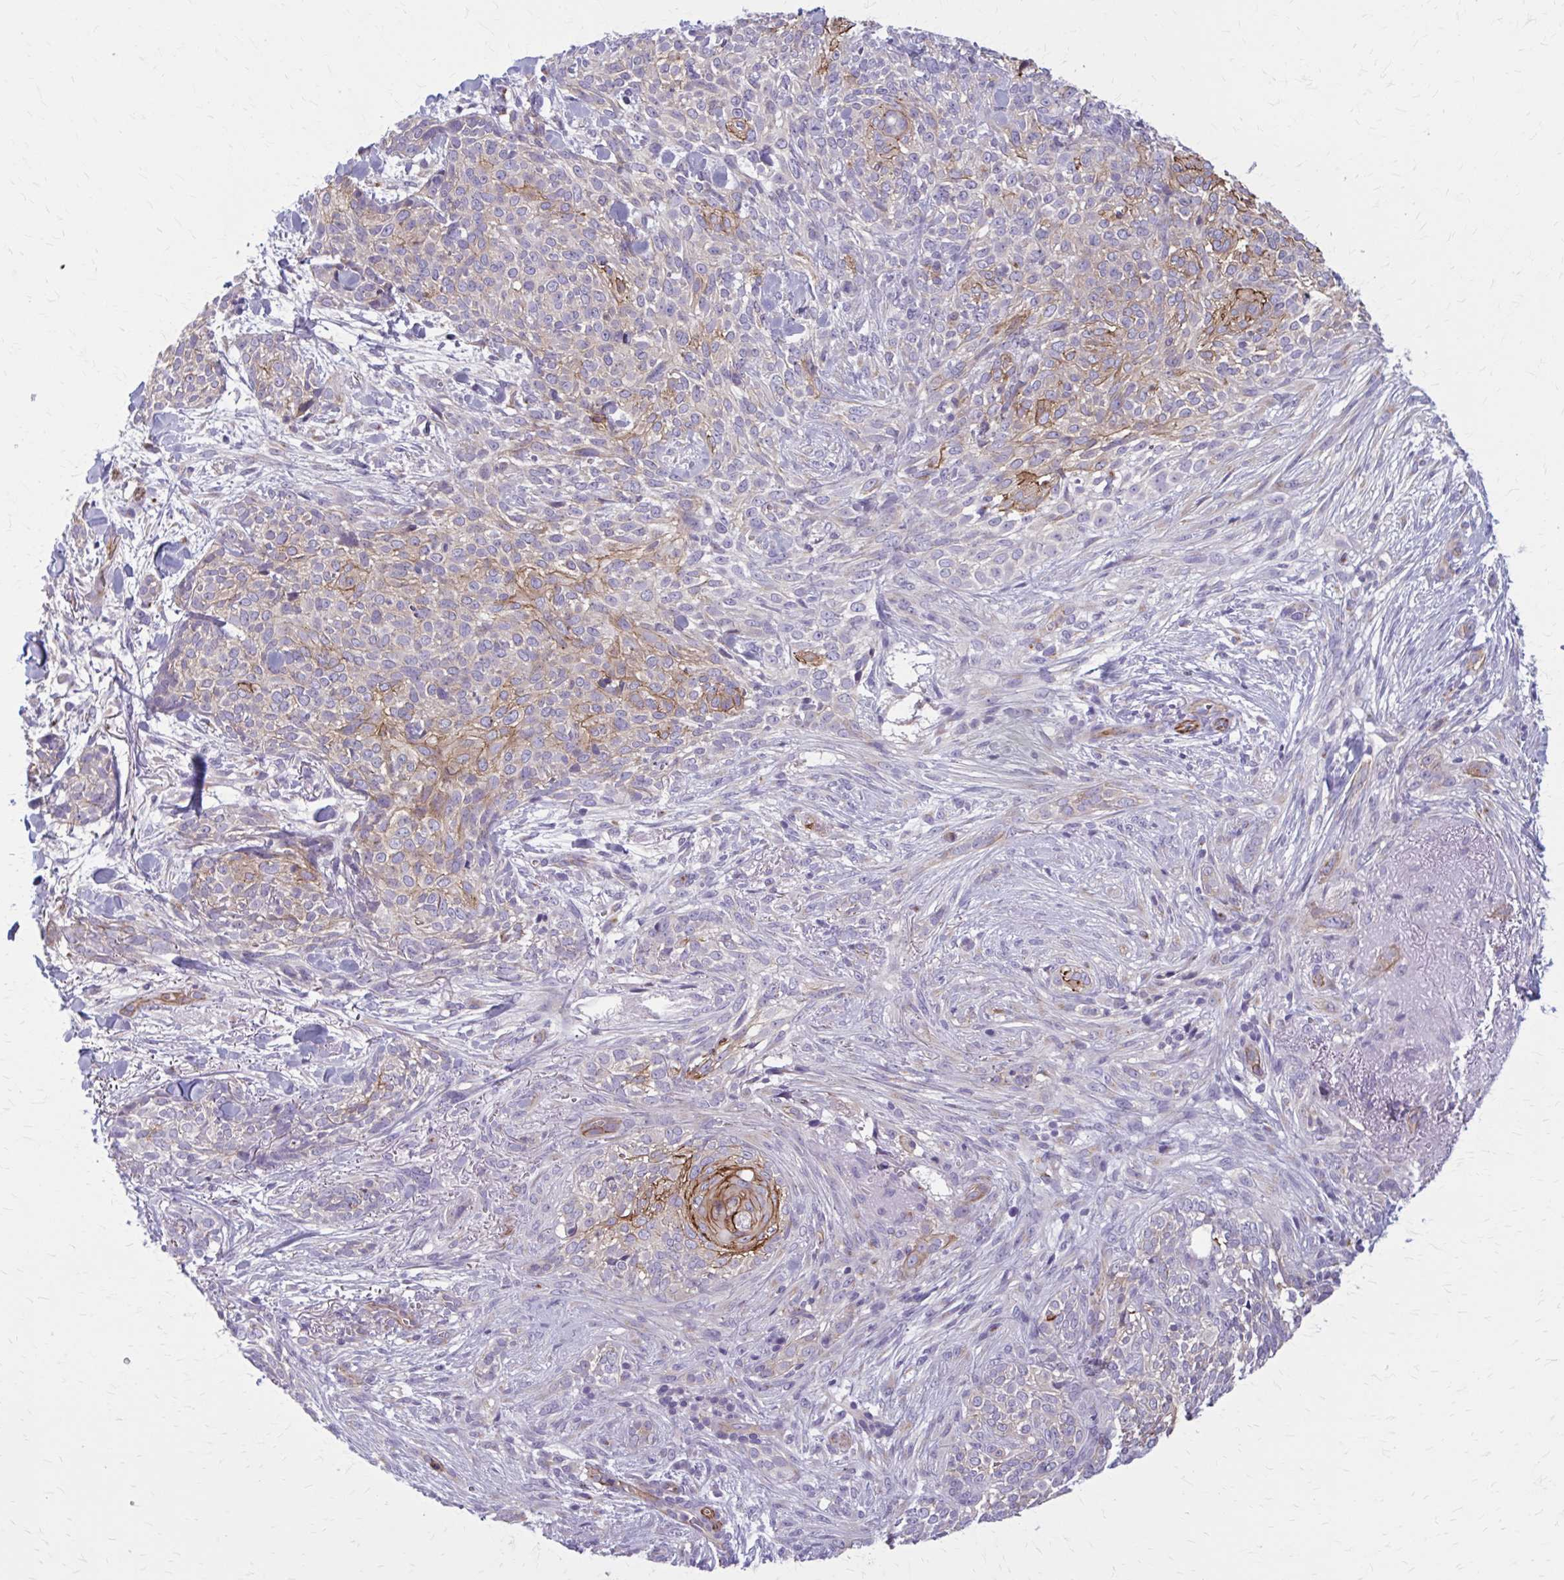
{"staining": {"intensity": "weak", "quantity": "<25%", "location": "cytoplasmic/membranous"}, "tissue": "skin cancer", "cell_type": "Tumor cells", "image_type": "cancer", "snomed": [{"axis": "morphology", "description": "Basal cell carcinoma"}, {"axis": "topography", "description": "Skin"}, {"axis": "topography", "description": "Skin of face"}], "caption": "Protein analysis of skin cancer exhibits no significant staining in tumor cells.", "gene": "ZDHHC7", "patient": {"sex": "female", "age": 90}}